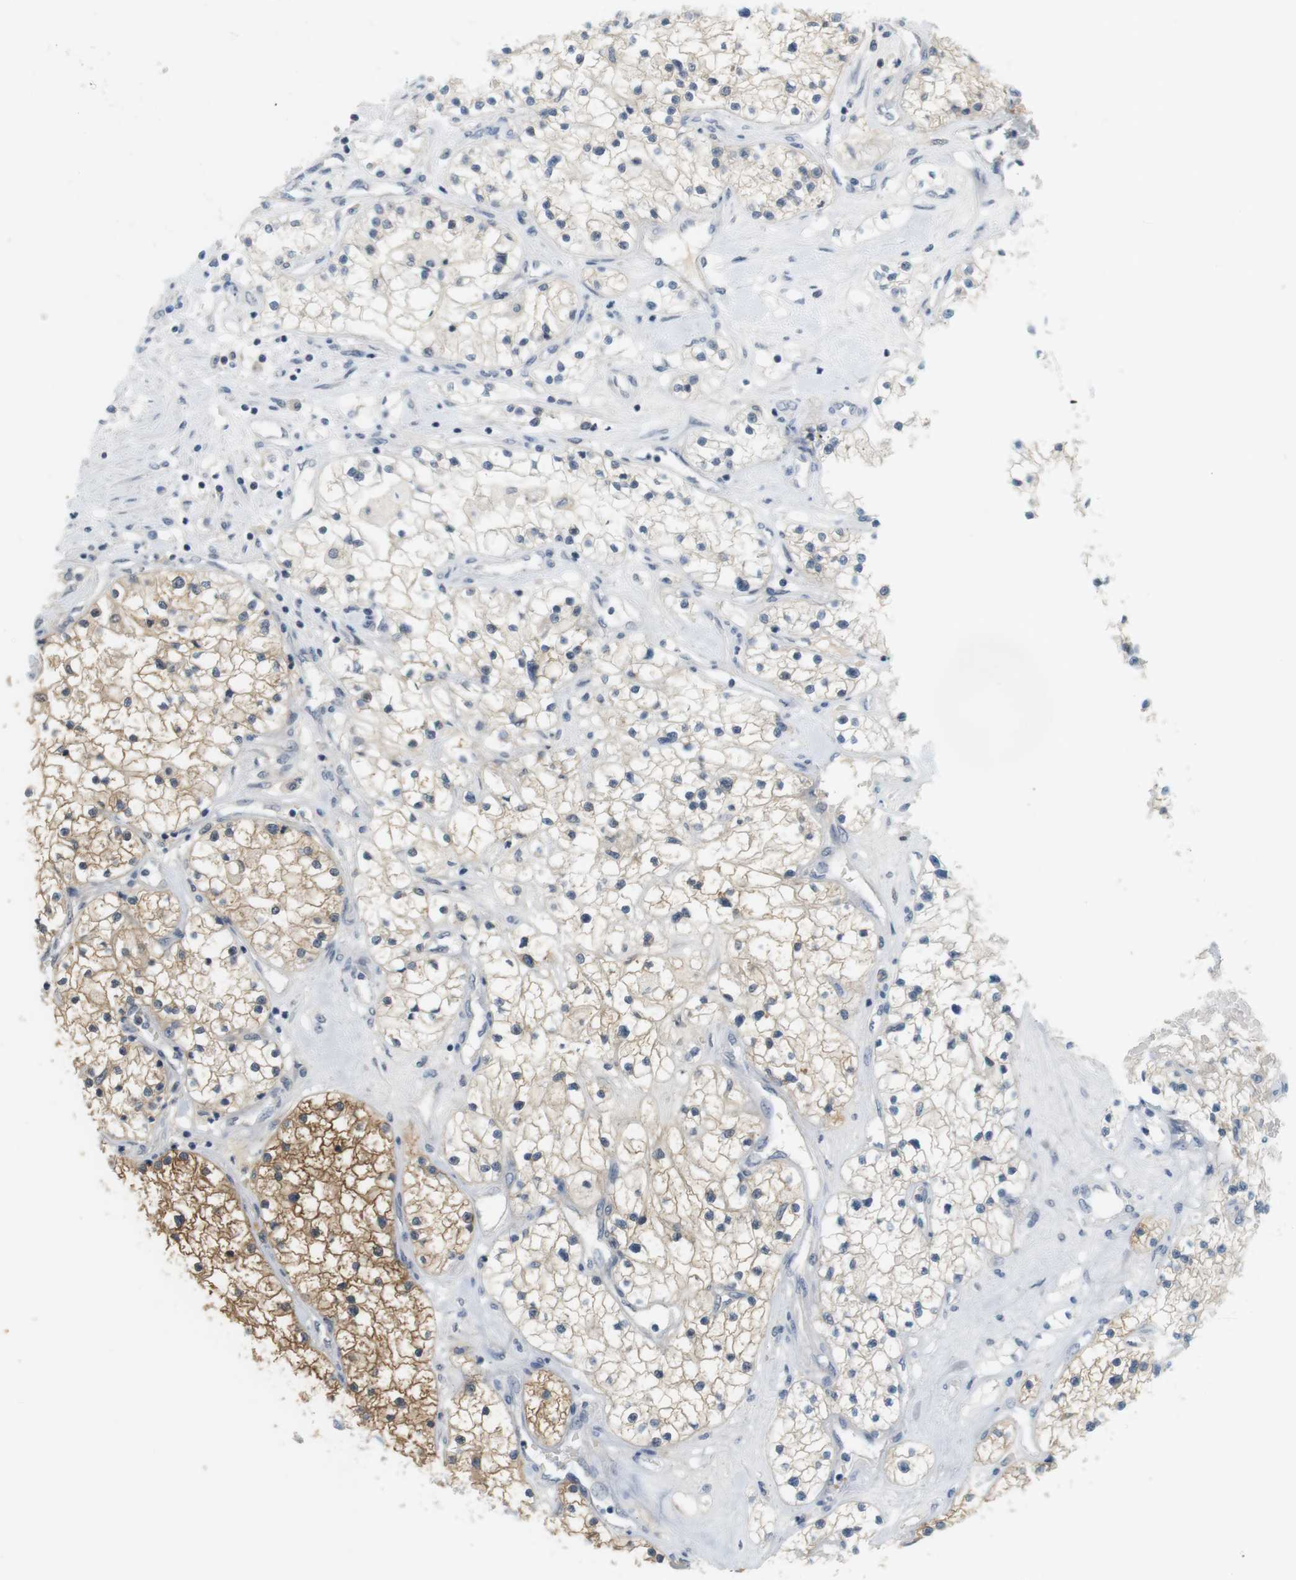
{"staining": {"intensity": "moderate", "quantity": ">75%", "location": "cytoplasmic/membranous"}, "tissue": "renal cancer", "cell_type": "Tumor cells", "image_type": "cancer", "snomed": [{"axis": "morphology", "description": "Adenocarcinoma, NOS"}, {"axis": "topography", "description": "Kidney"}], "caption": "High-power microscopy captured an immunohistochemistry (IHC) photomicrograph of renal adenocarcinoma, revealing moderate cytoplasmic/membranous expression in about >75% of tumor cells.", "gene": "CREB3L2", "patient": {"sex": "male", "age": 68}}